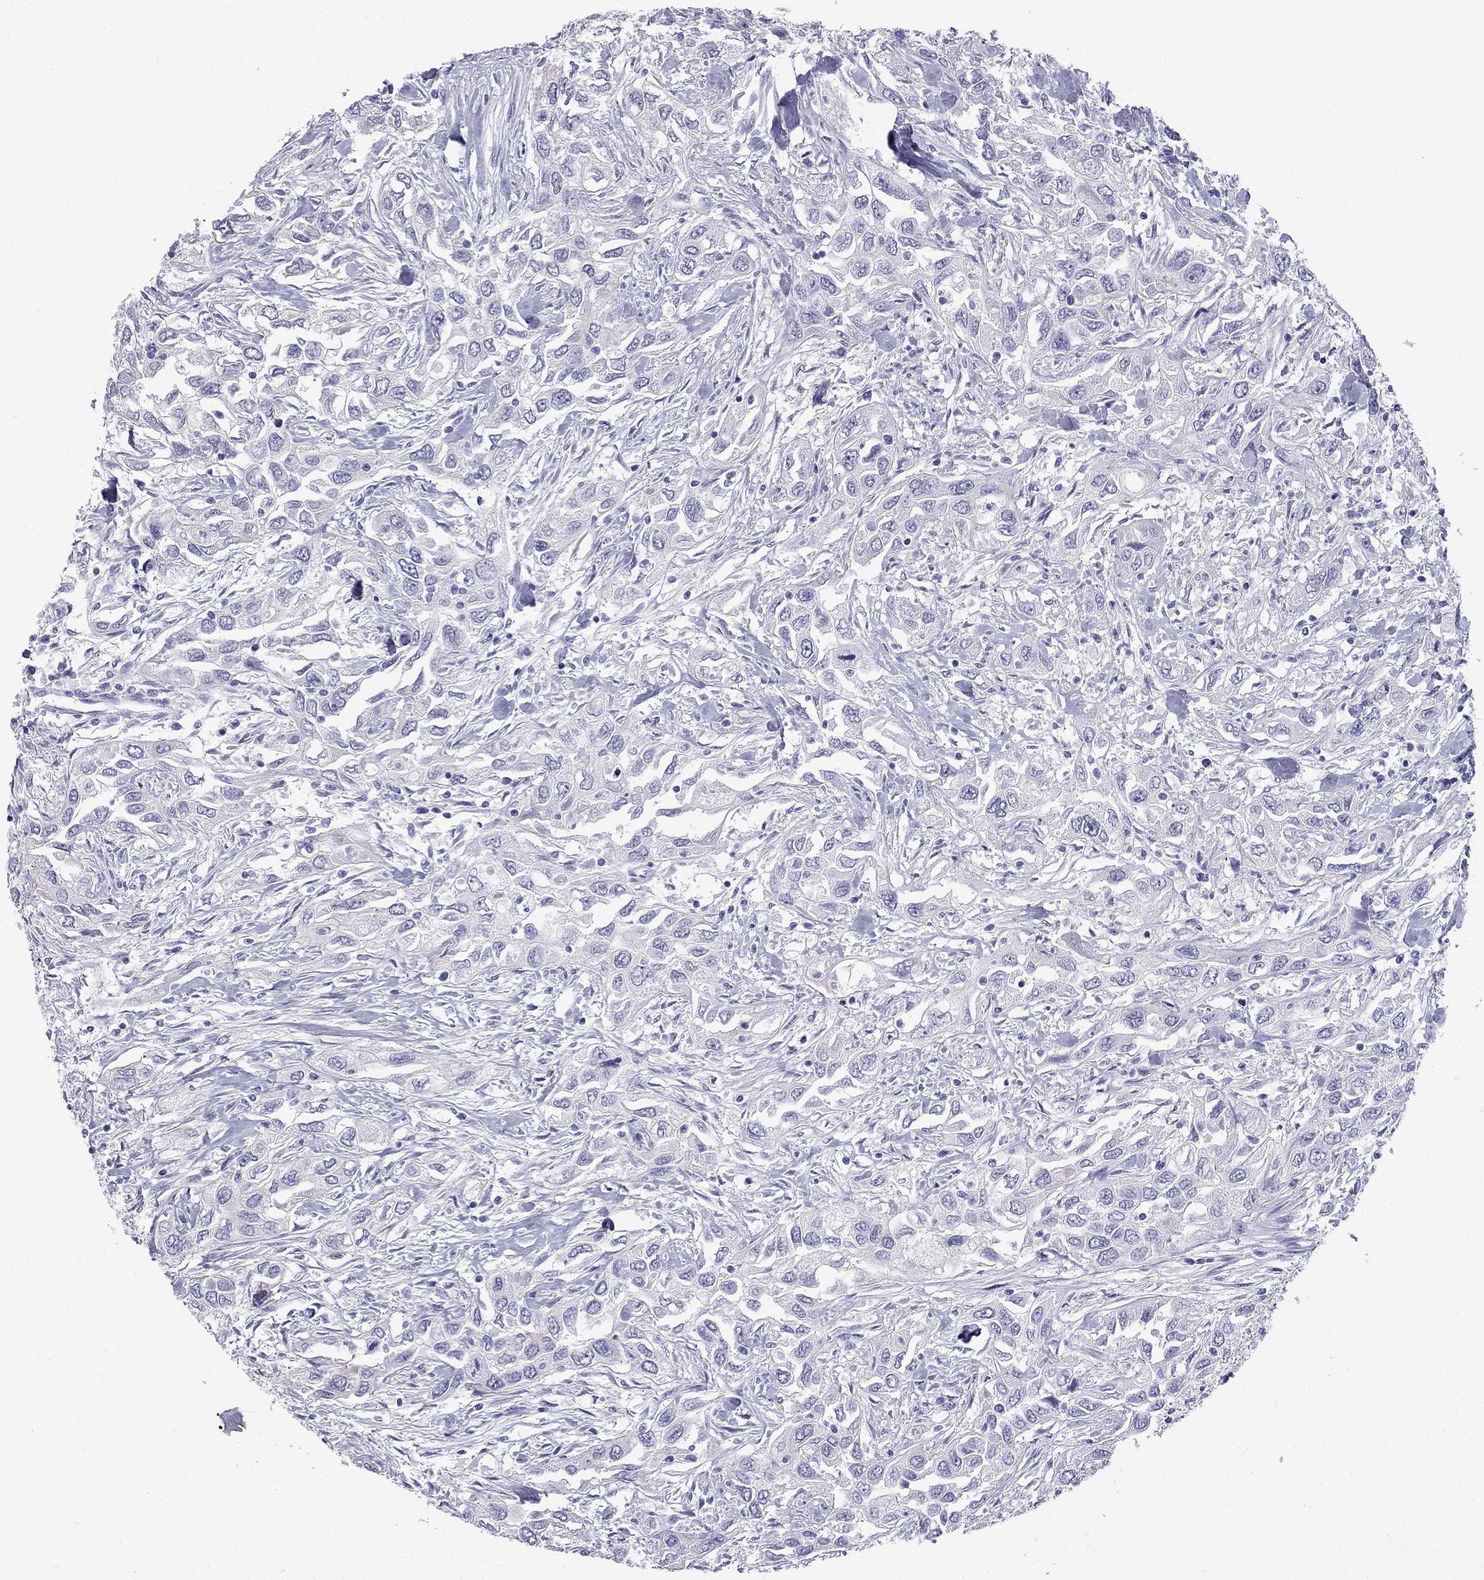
{"staining": {"intensity": "negative", "quantity": "none", "location": "none"}, "tissue": "urothelial cancer", "cell_type": "Tumor cells", "image_type": "cancer", "snomed": [{"axis": "morphology", "description": "Urothelial carcinoma, High grade"}, {"axis": "topography", "description": "Urinary bladder"}], "caption": "This is an IHC image of human urothelial cancer. There is no positivity in tumor cells.", "gene": "GJA8", "patient": {"sex": "male", "age": 76}}